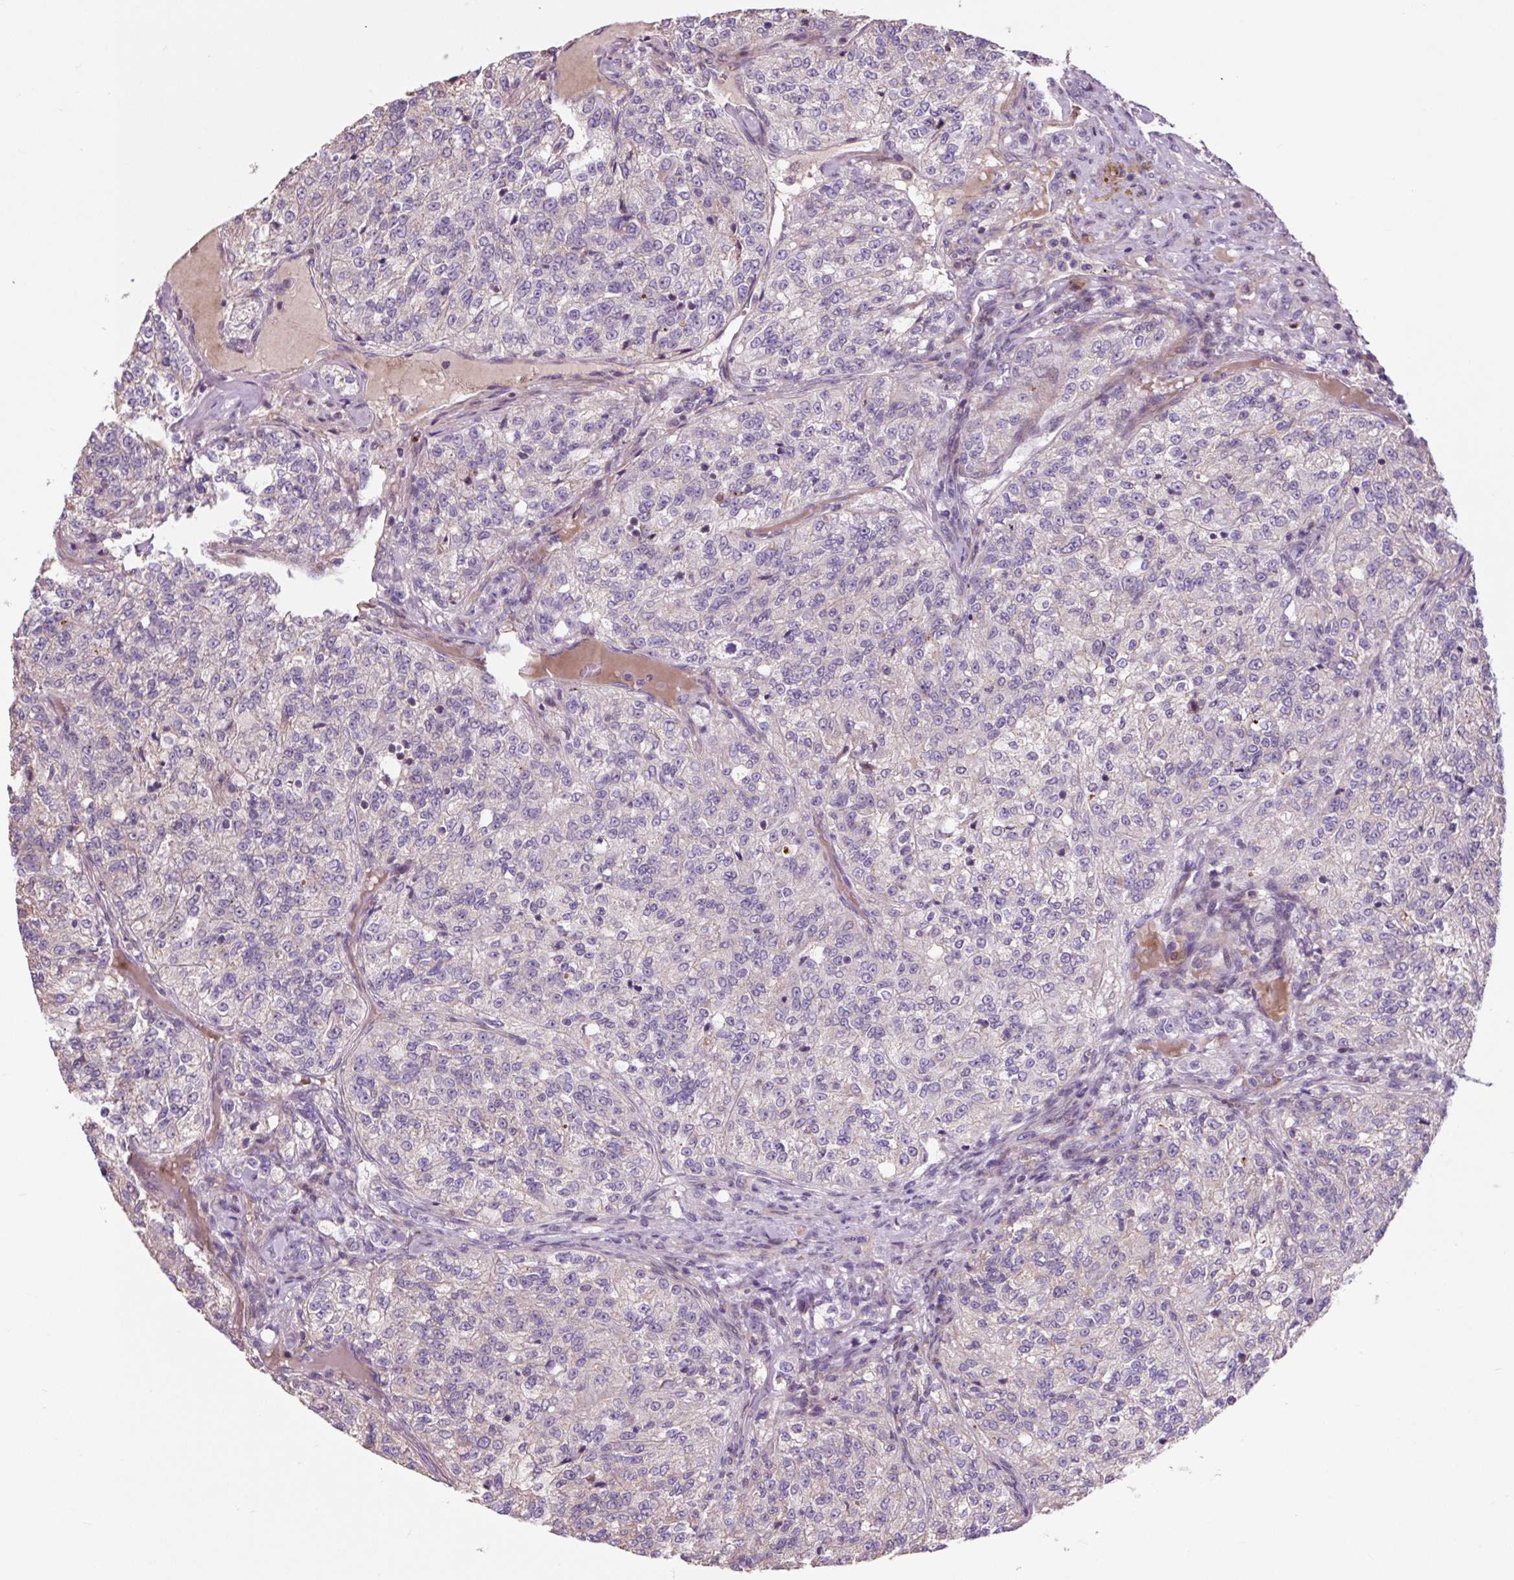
{"staining": {"intensity": "negative", "quantity": "none", "location": "none"}, "tissue": "renal cancer", "cell_type": "Tumor cells", "image_type": "cancer", "snomed": [{"axis": "morphology", "description": "Adenocarcinoma, NOS"}, {"axis": "topography", "description": "Kidney"}], "caption": "There is no significant staining in tumor cells of renal adenocarcinoma.", "gene": "PRIMPOL", "patient": {"sex": "female", "age": 63}}